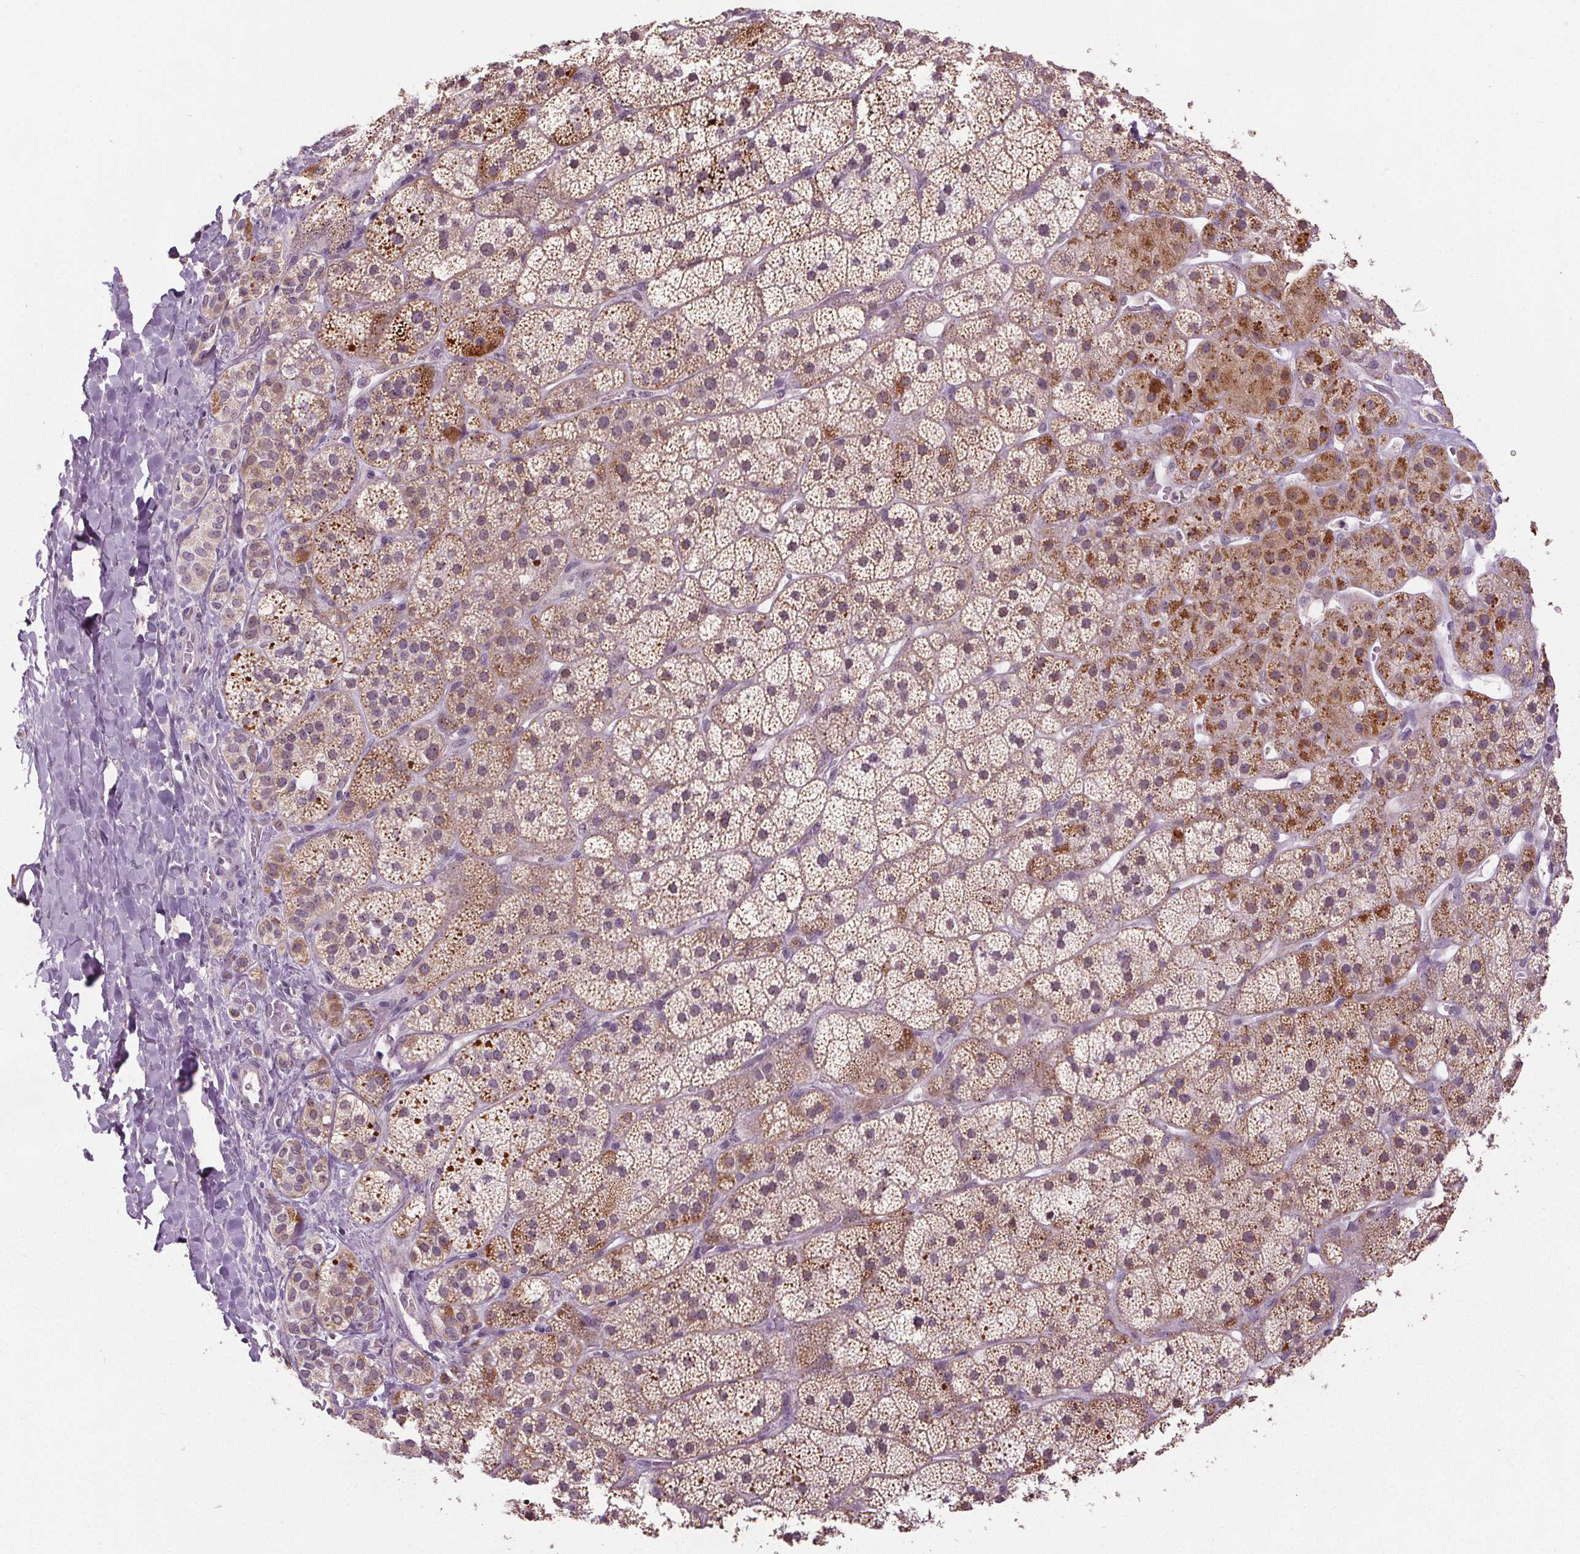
{"staining": {"intensity": "moderate", "quantity": ">75%", "location": "cytoplasmic/membranous"}, "tissue": "adrenal gland", "cell_type": "Glandular cells", "image_type": "normal", "snomed": [{"axis": "morphology", "description": "Normal tissue, NOS"}, {"axis": "topography", "description": "Adrenal gland"}], "caption": "Adrenal gland stained for a protein shows moderate cytoplasmic/membranous positivity in glandular cells. Using DAB (3,3'-diaminobenzidine) (brown) and hematoxylin (blue) stains, captured at high magnification using brightfield microscopy.", "gene": "SLC2A9", "patient": {"sex": "male", "age": 57}}